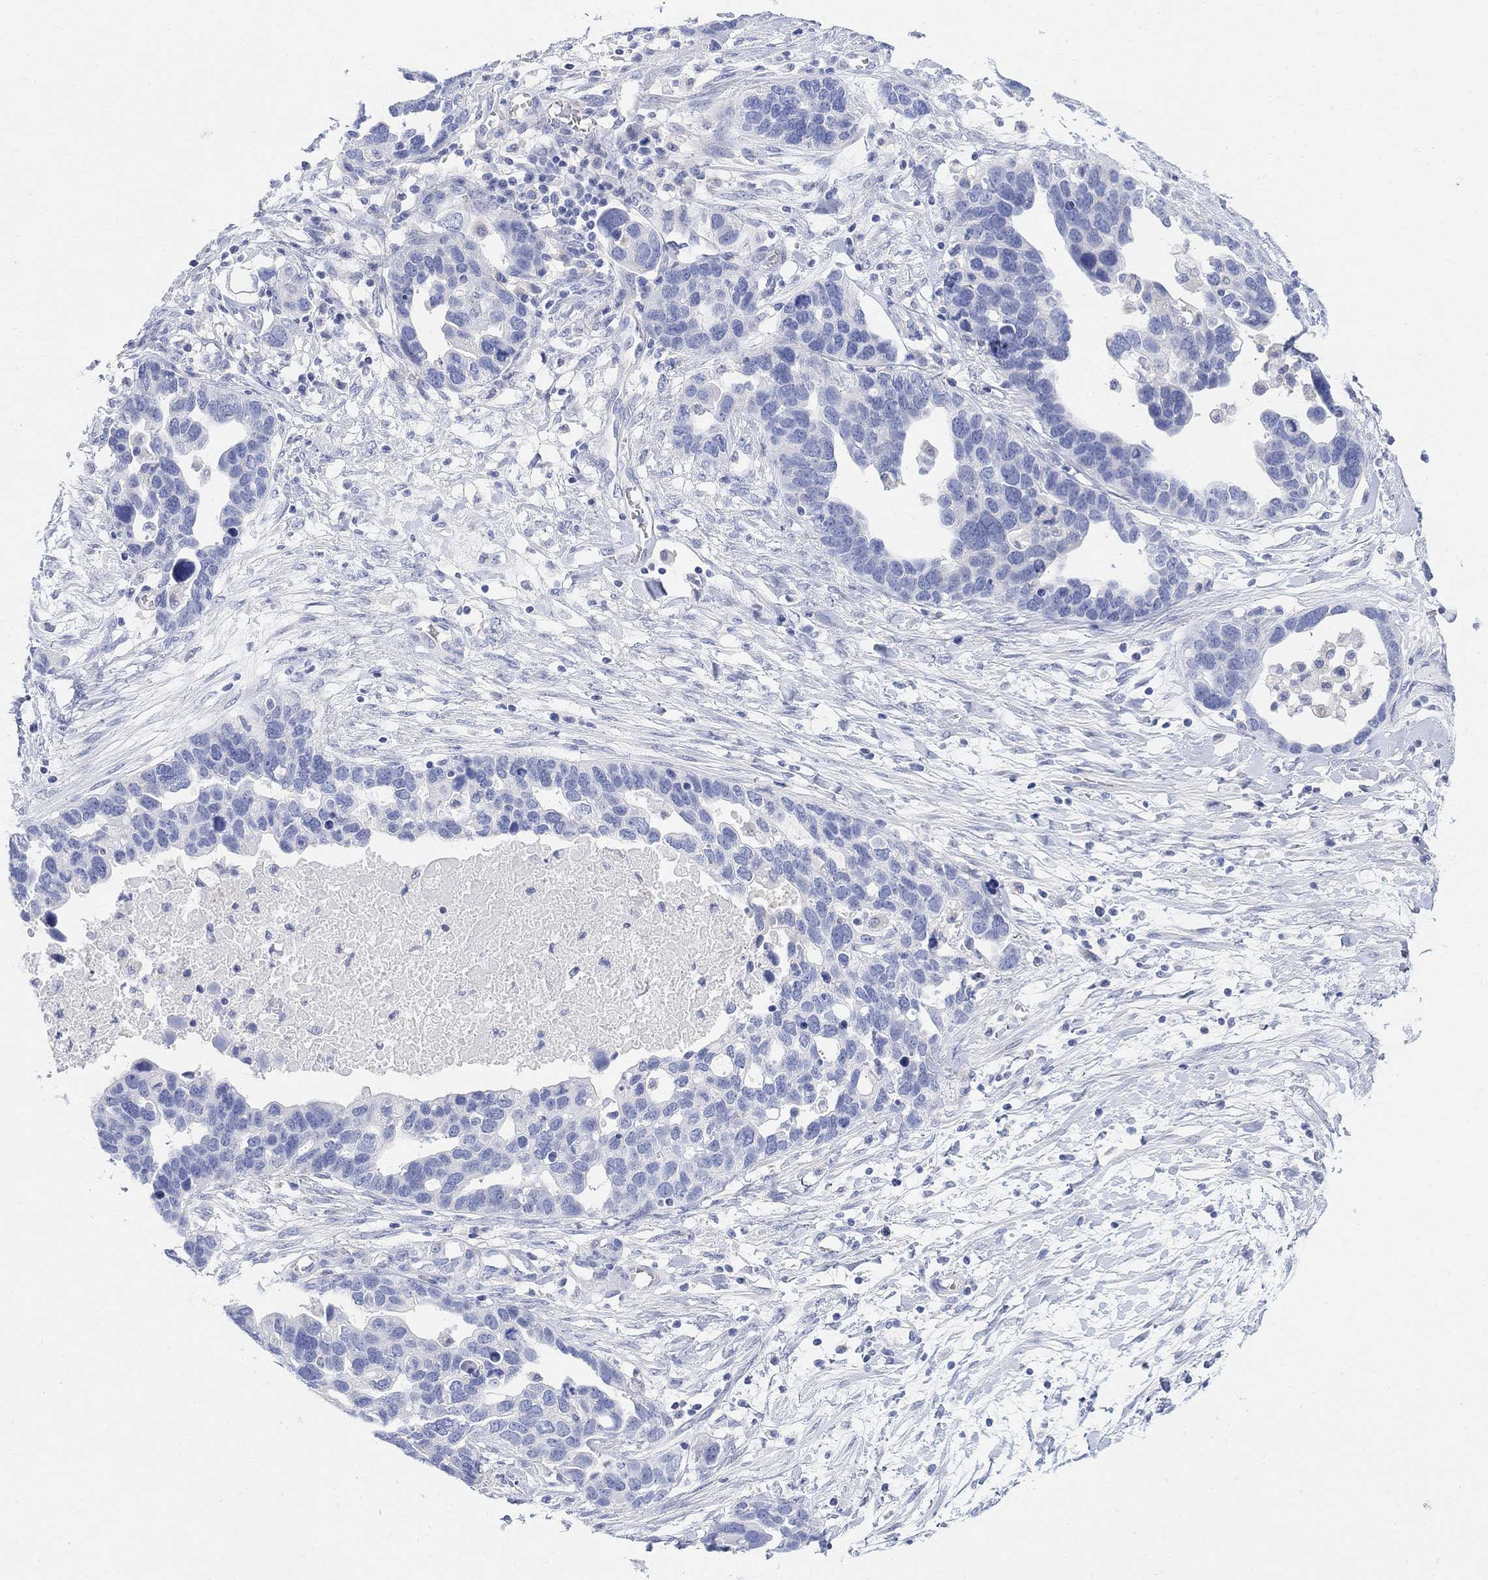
{"staining": {"intensity": "negative", "quantity": "none", "location": "none"}, "tissue": "ovarian cancer", "cell_type": "Tumor cells", "image_type": "cancer", "snomed": [{"axis": "morphology", "description": "Cystadenocarcinoma, serous, NOS"}, {"axis": "topography", "description": "Ovary"}], "caption": "Immunohistochemistry (IHC) micrograph of human ovarian serous cystadenocarcinoma stained for a protein (brown), which demonstrates no staining in tumor cells.", "gene": "RETNLB", "patient": {"sex": "female", "age": 54}}